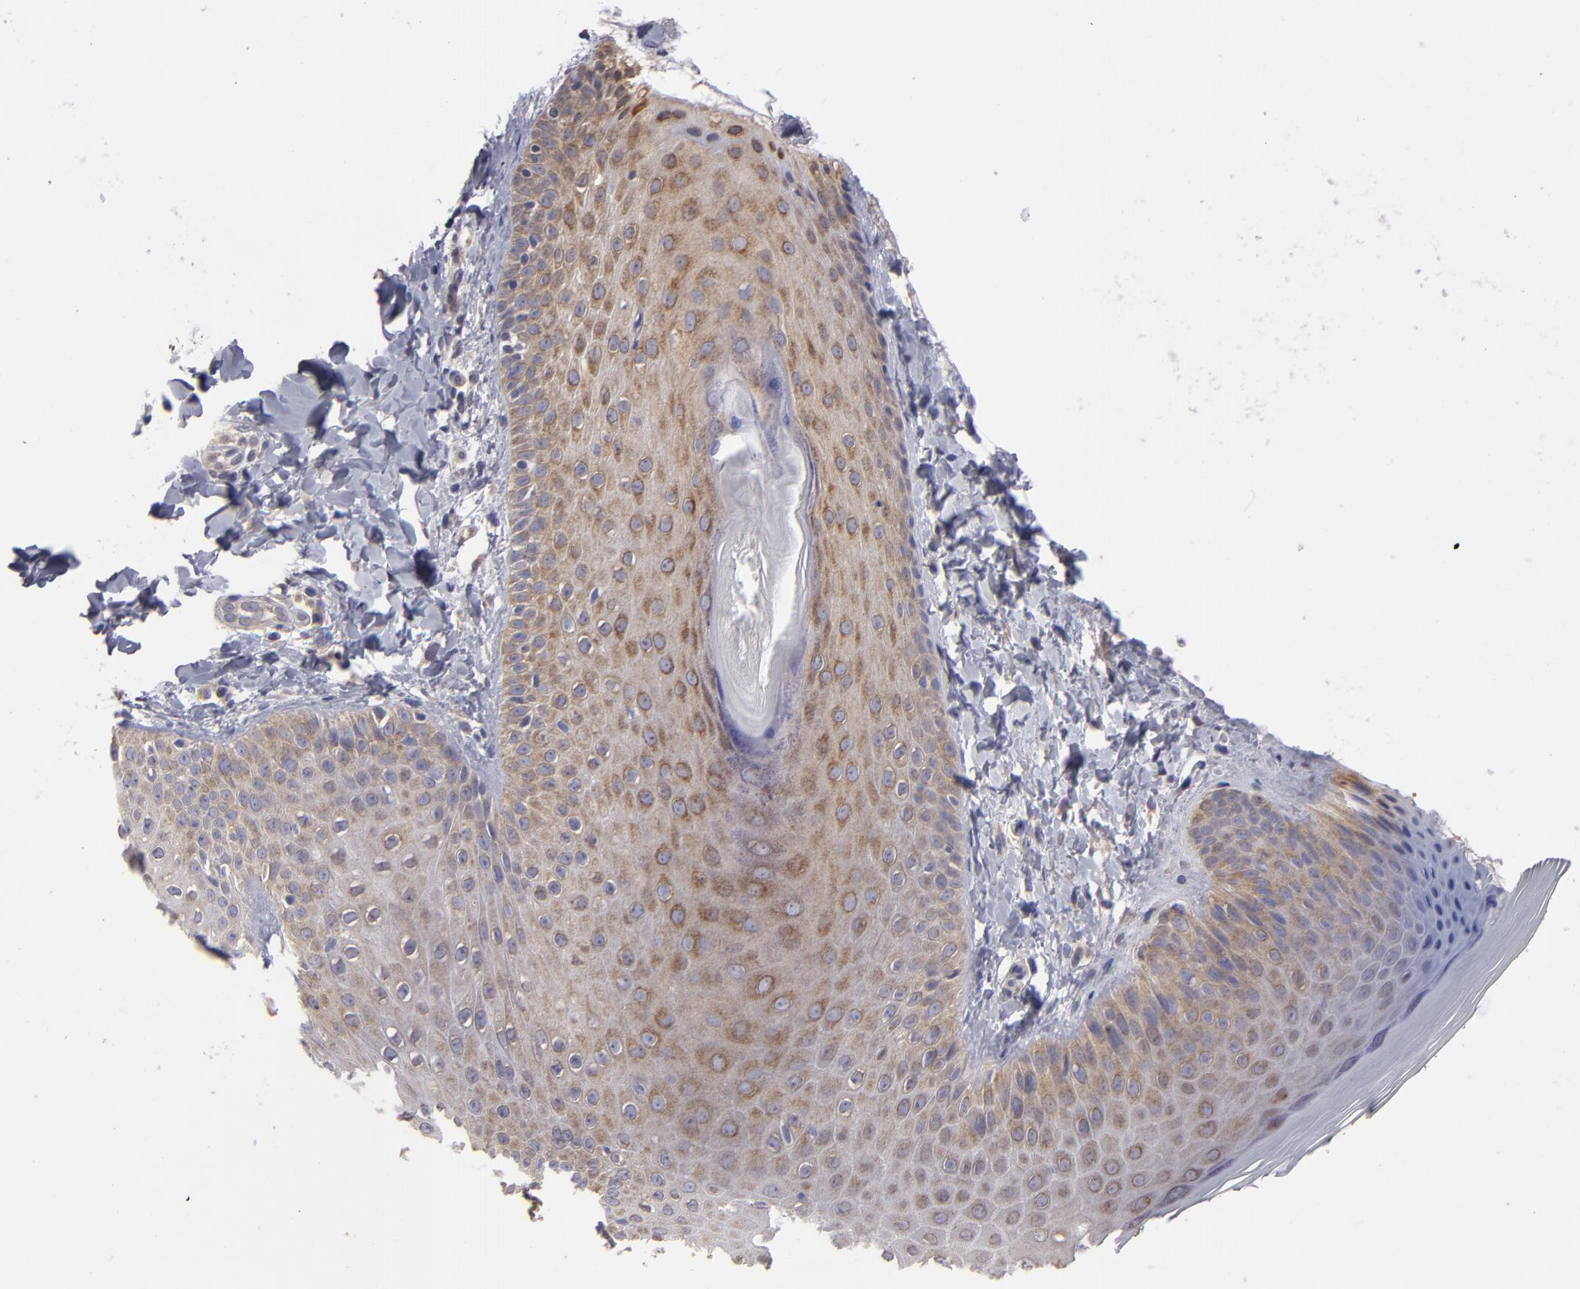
{"staining": {"intensity": "moderate", "quantity": ">75%", "location": "cytoplasmic/membranous"}, "tissue": "skin", "cell_type": "Epidermal cells", "image_type": "normal", "snomed": [{"axis": "morphology", "description": "Normal tissue, NOS"}, {"axis": "morphology", "description": "Inflammation, NOS"}, {"axis": "topography", "description": "Soft tissue"}, {"axis": "topography", "description": "Anal"}], "caption": "Protein staining reveals moderate cytoplasmic/membranous staining in about >75% of epidermal cells in unremarkable skin. (Brightfield microscopy of DAB IHC at high magnification).", "gene": "SLMAP", "patient": {"sex": "female", "age": 15}}